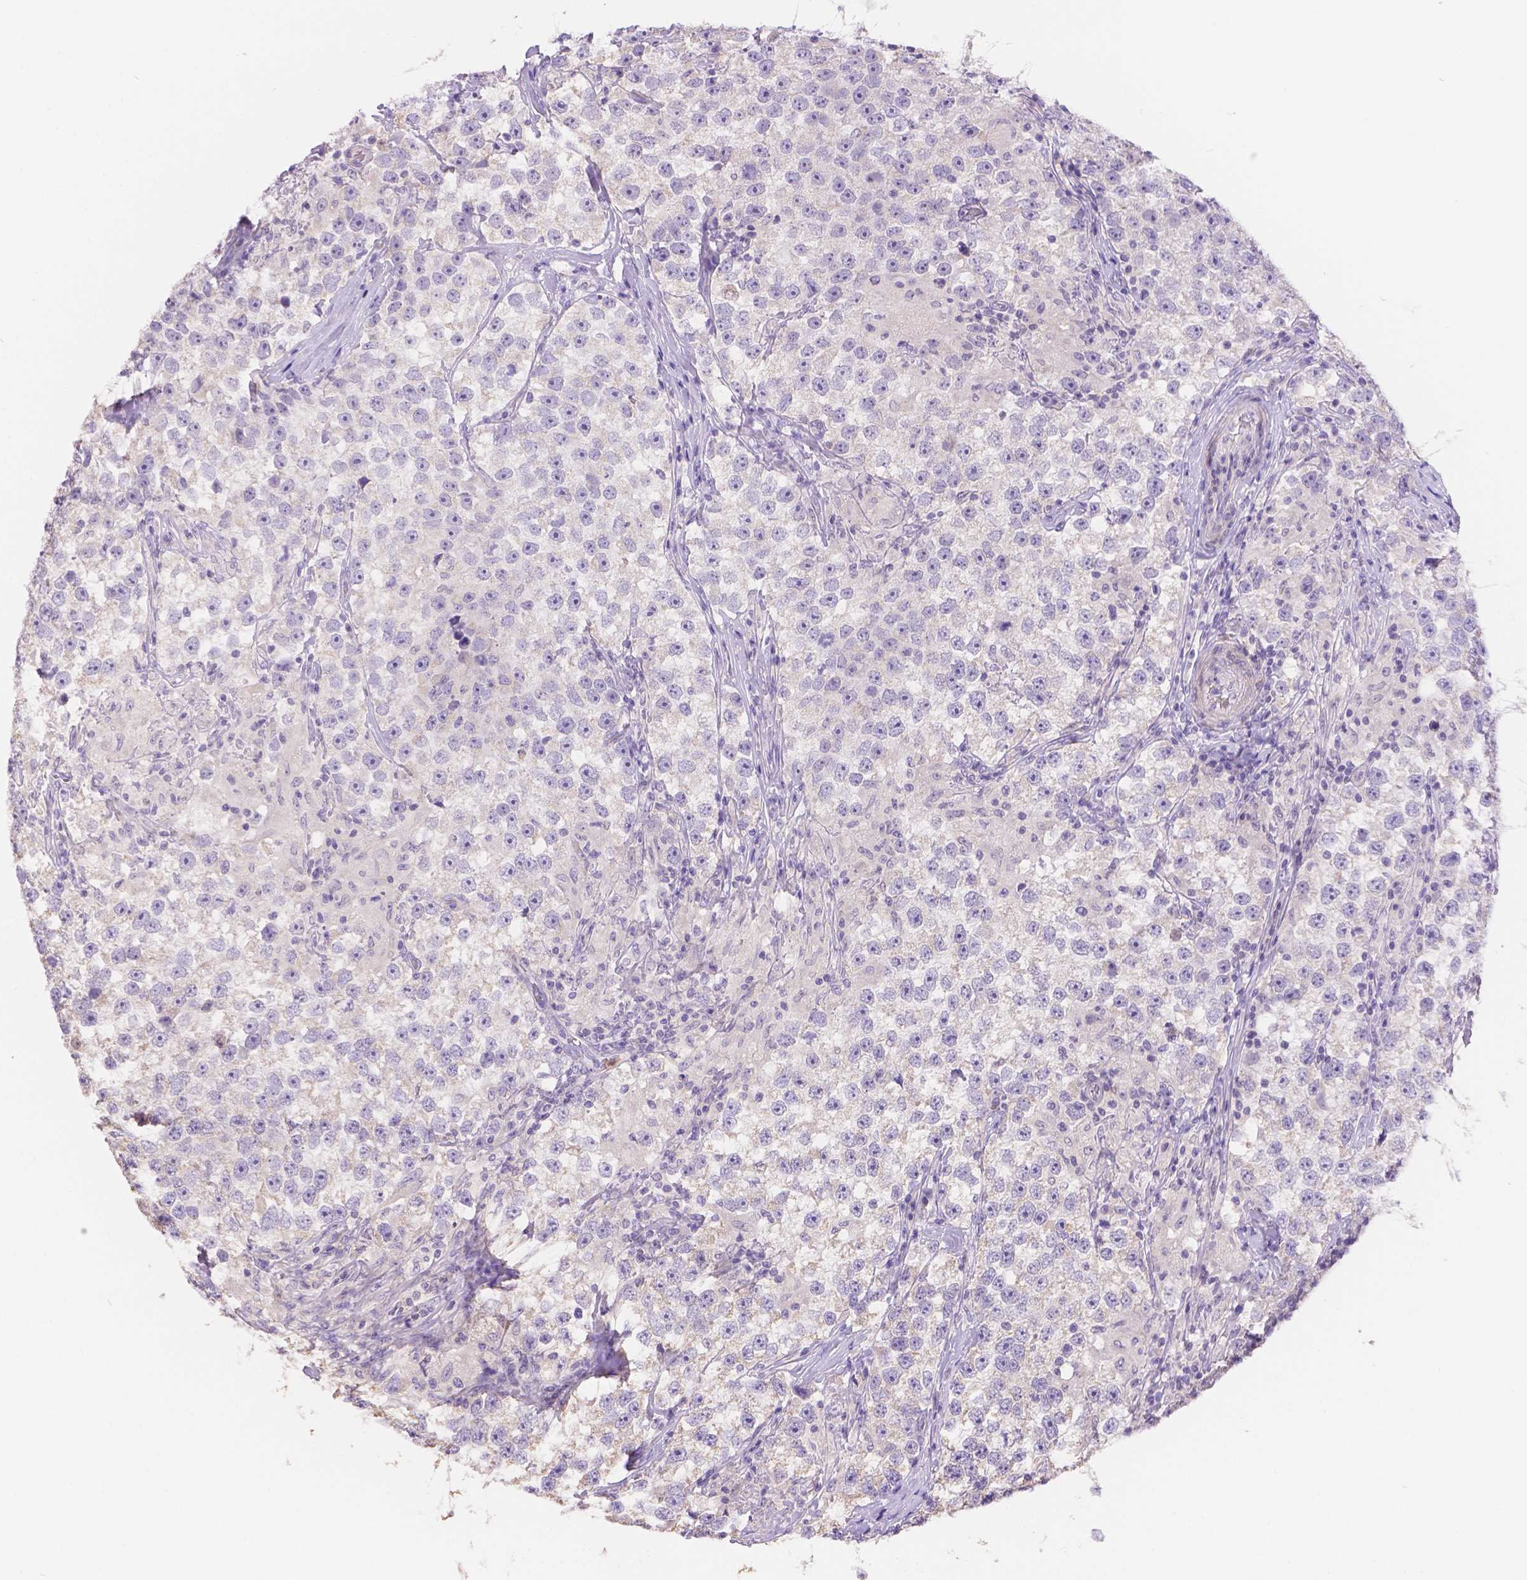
{"staining": {"intensity": "negative", "quantity": "none", "location": "none"}, "tissue": "testis cancer", "cell_type": "Tumor cells", "image_type": "cancer", "snomed": [{"axis": "morphology", "description": "Seminoma, NOS"}, {"axis": "topography", "description": "Testis"}], "caption": "Human testis seminoma stained for a protein using IHC shows no expression in tumor cells.", "gene": "NXPE2", "patient": {"sex": "male", "age": 46}}